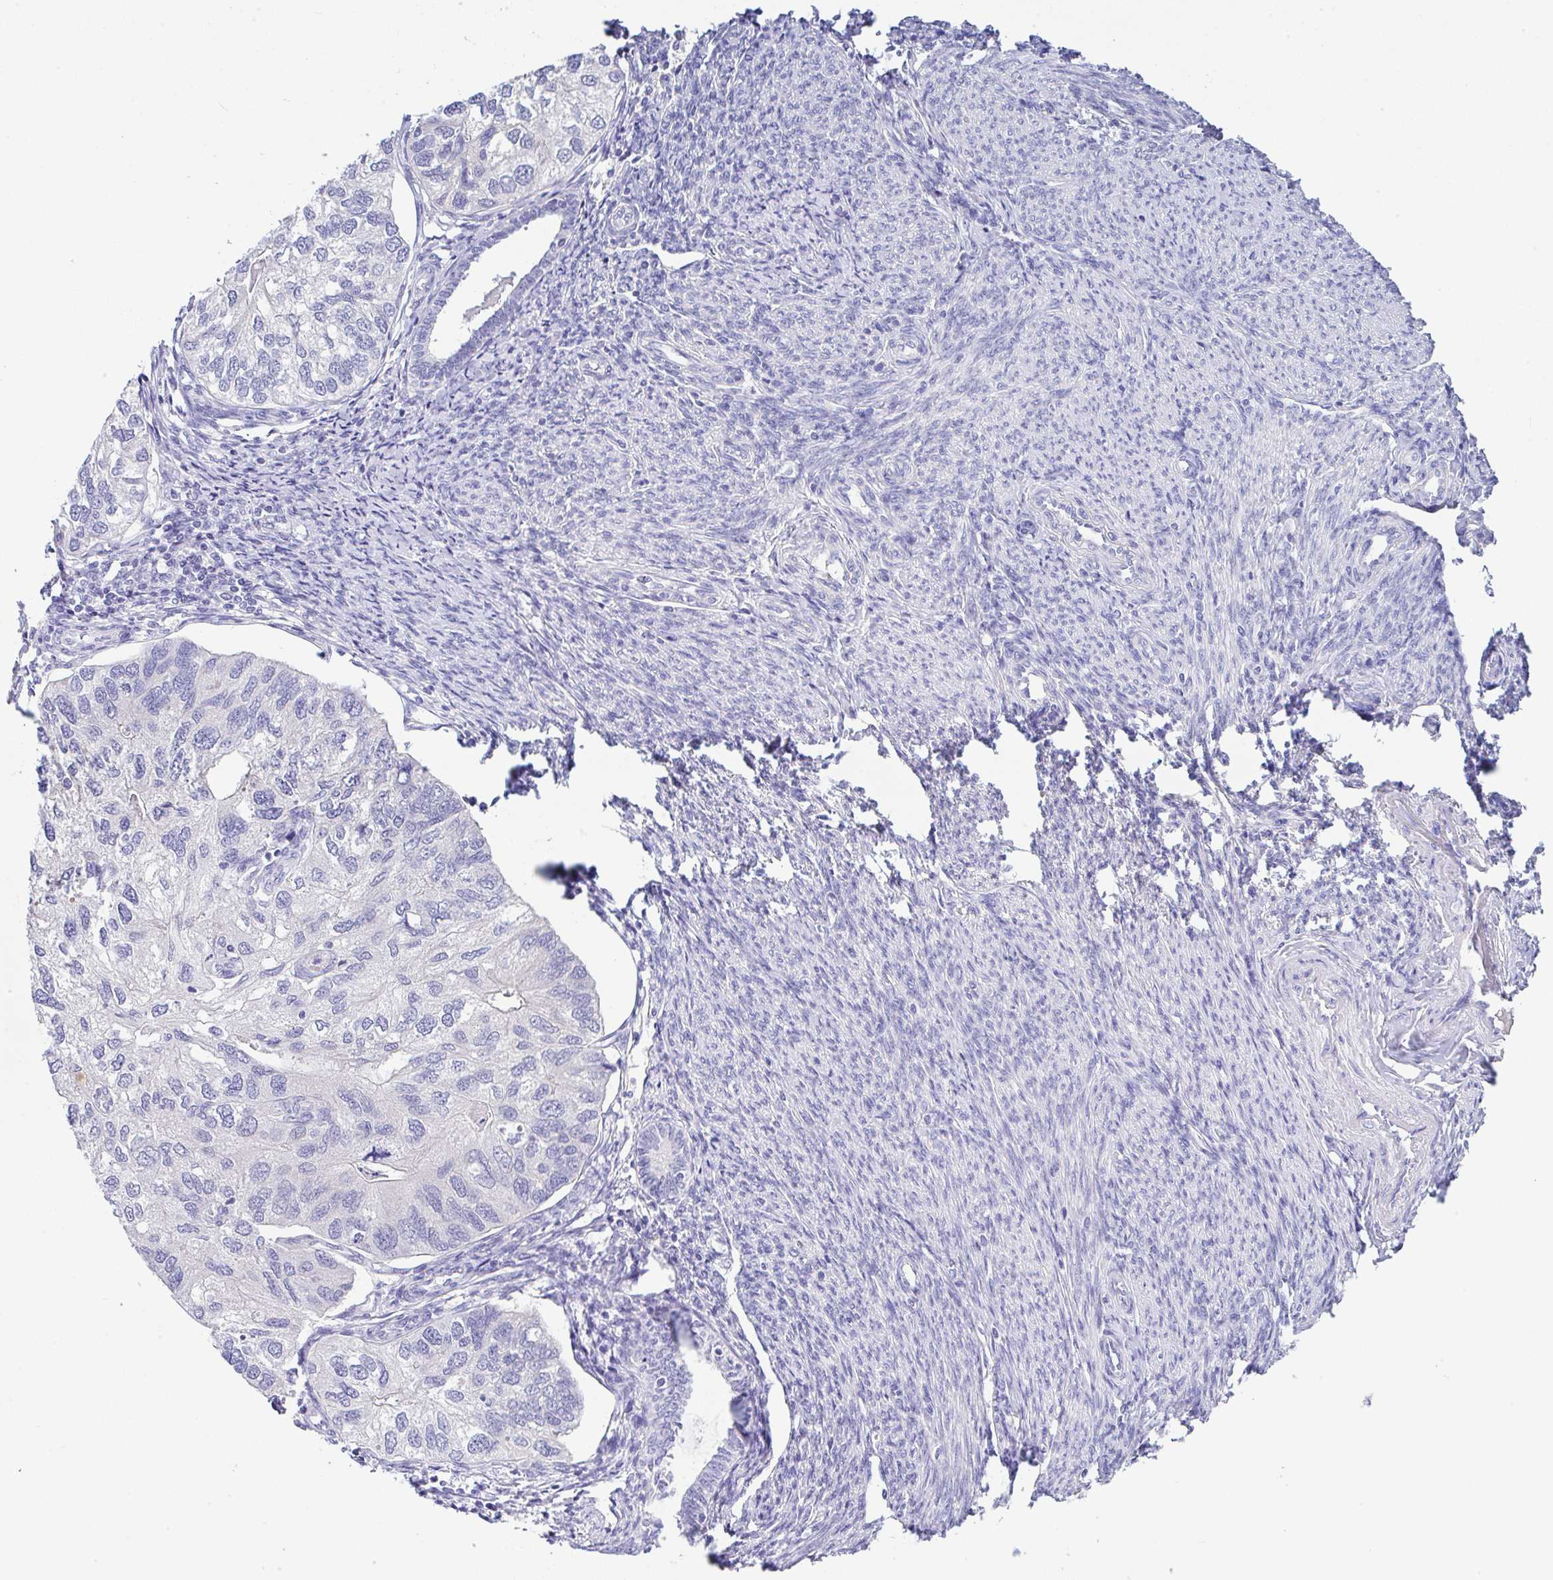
{"staining": {"intensity": "negative", "quantity": "none", "location": "none"}, "tissue": "endometrial cancer", "cell_type": "Tumor cells", "image_type": "cancer", "snomed": [{"axis": "morphology", "description": "Carcinoma, NOS"}, {"axis": "topography", "description": "Uterus"}], "caption": "This is an IHC photomicrograph of human endometrial carcinoma. There is no positivity in tumor cells.", "gene": "SERPINE3", "patient": {"sex": "female", "age": 76}}